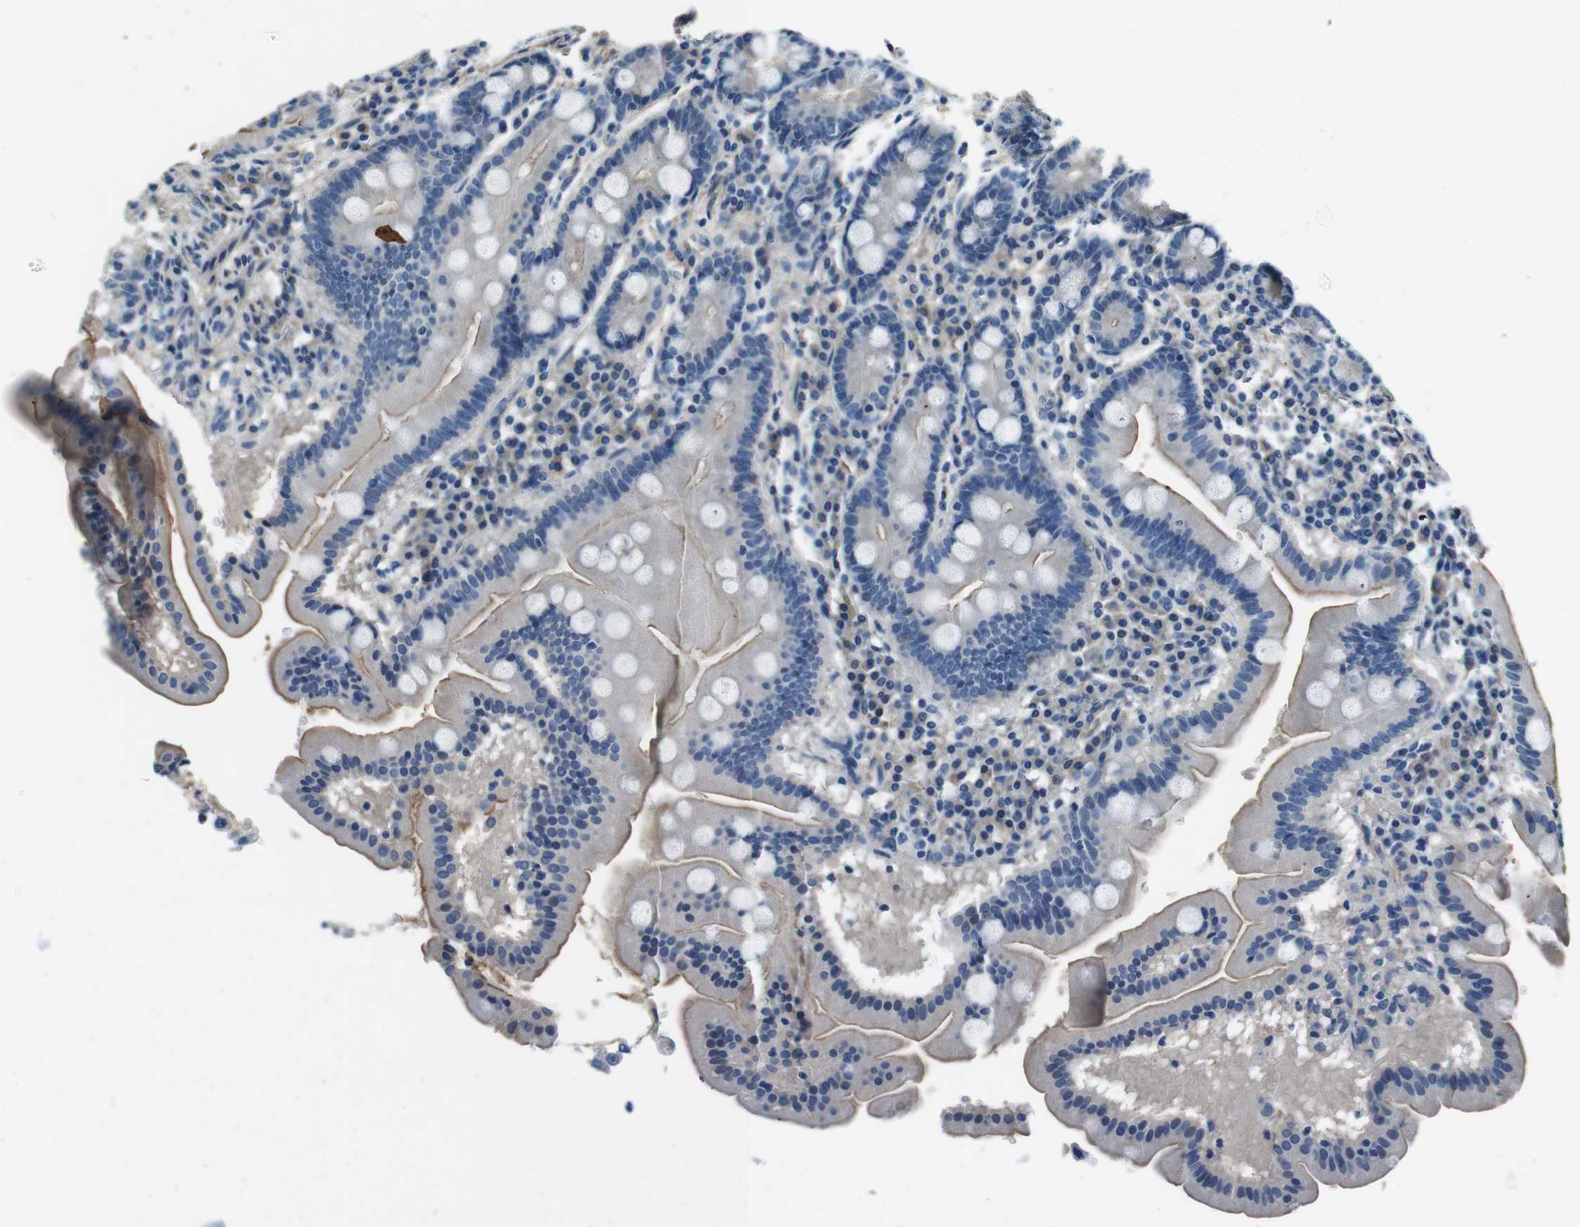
{"staining": {"intensity": "weak", "quantity": "<25%", "location": "cytoplasmic/membranous"}, "tissue": "duodenum", "cell_type": "Glandular cells", "image_type": "normal", "snomed": [{"axis": "morphology", "description": "Normal tissue, NOS"}, {"axis": "topography", "description": "Duodenum"}], "caption": "High power microscopy micrograph of an immunohistochemistry (IHC) photomicrograph of unremarkable duodenum, revealing no significant staining in glandular cells.", "gene": "CASQ1", "patient": {"sex": "male", "age": 50}}